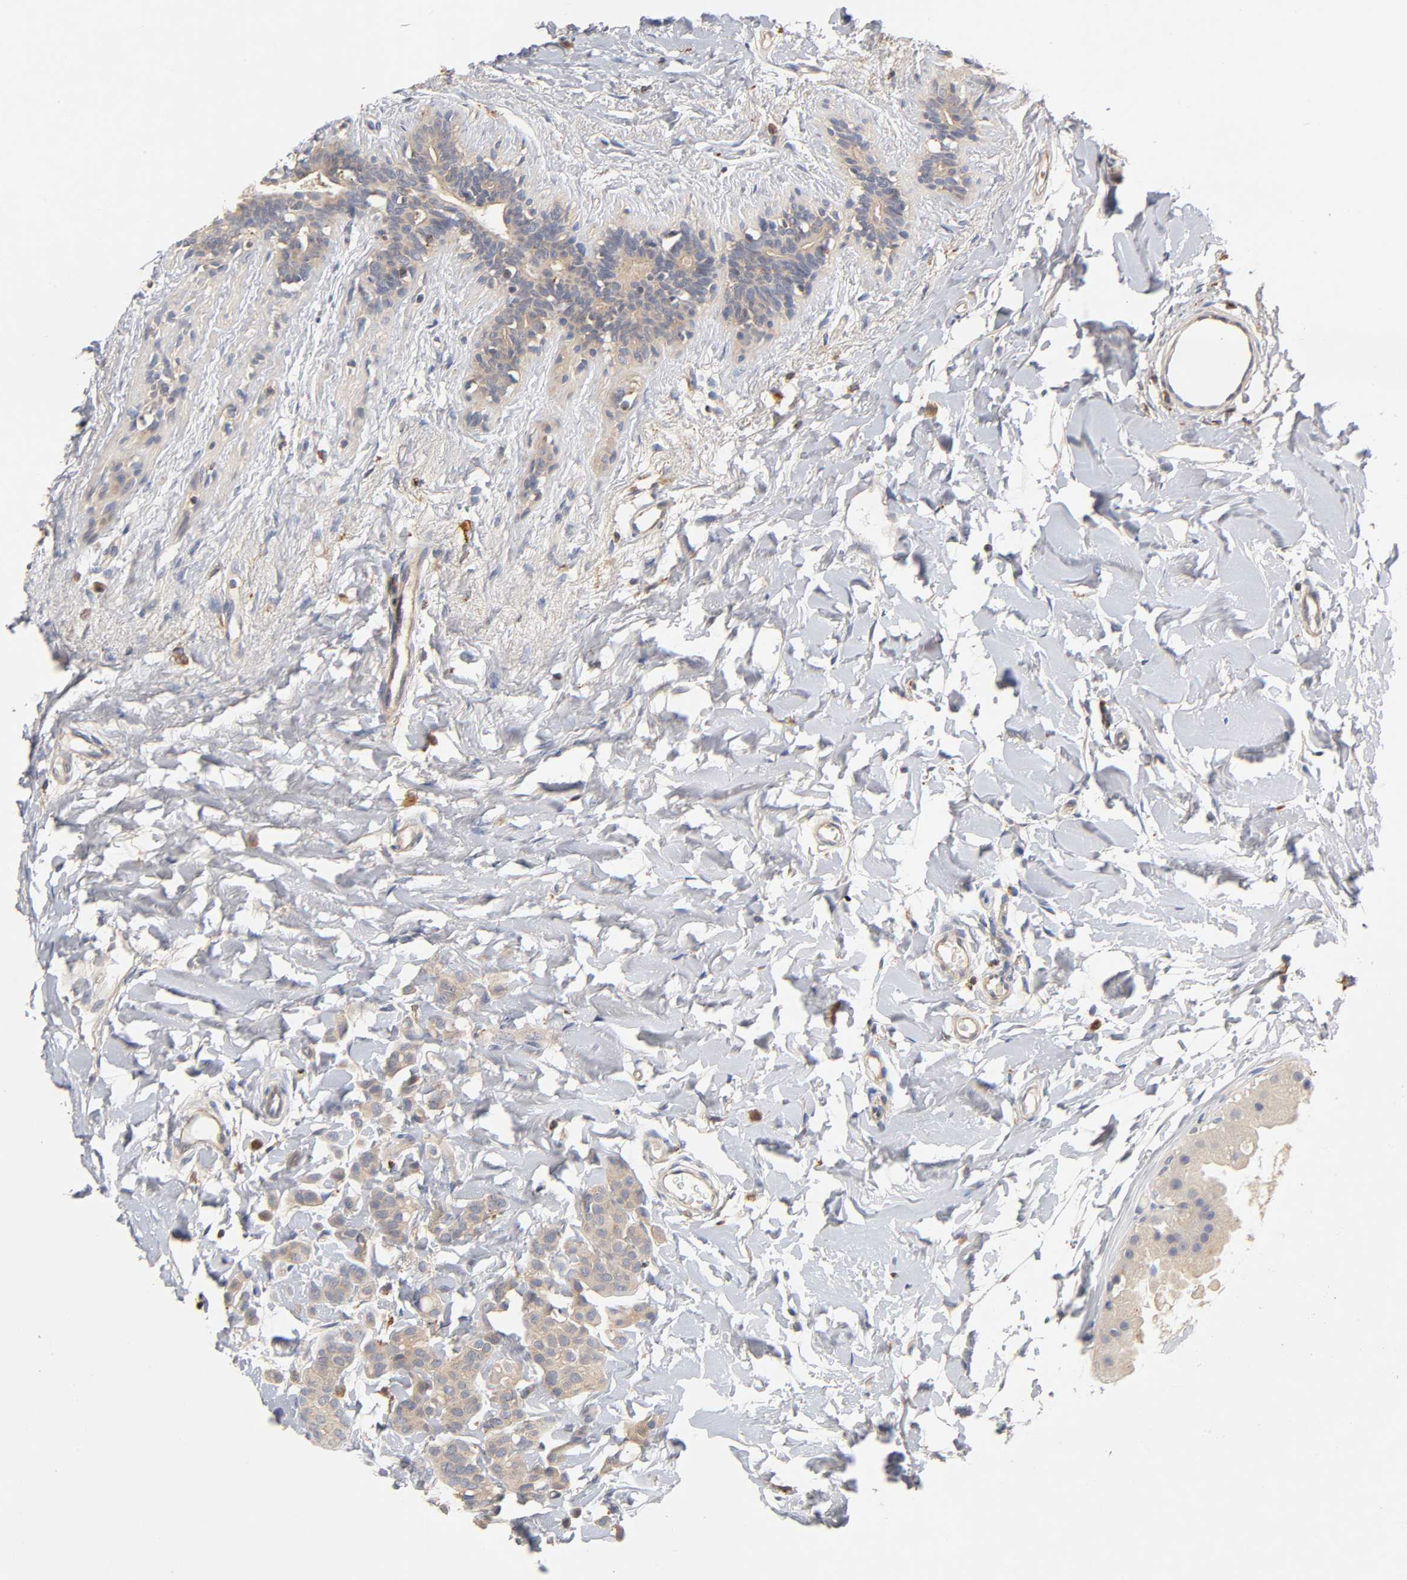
{"staining": {"intensity": "weak", "quantity": ">75%", "location": "cytoplasmic/membranous"}, "tissue": "breast cancer", "cell_type": "Tumor cells", "image_type": "cancer", "snomed": [{"axis": "morphology", "description": "Lobular carcinoma, in situ"}, {"axis": "morphology", "description": "Lobular carcinoma"}, {"axis": "topography", "description": "Breast"}], "caption": "Breast lobular carcinoma in situ stained with a protein marker reveals weak staining in tumor cells.", "gene": "RHOA", "patient": {"sex": "female", "age": 41}}